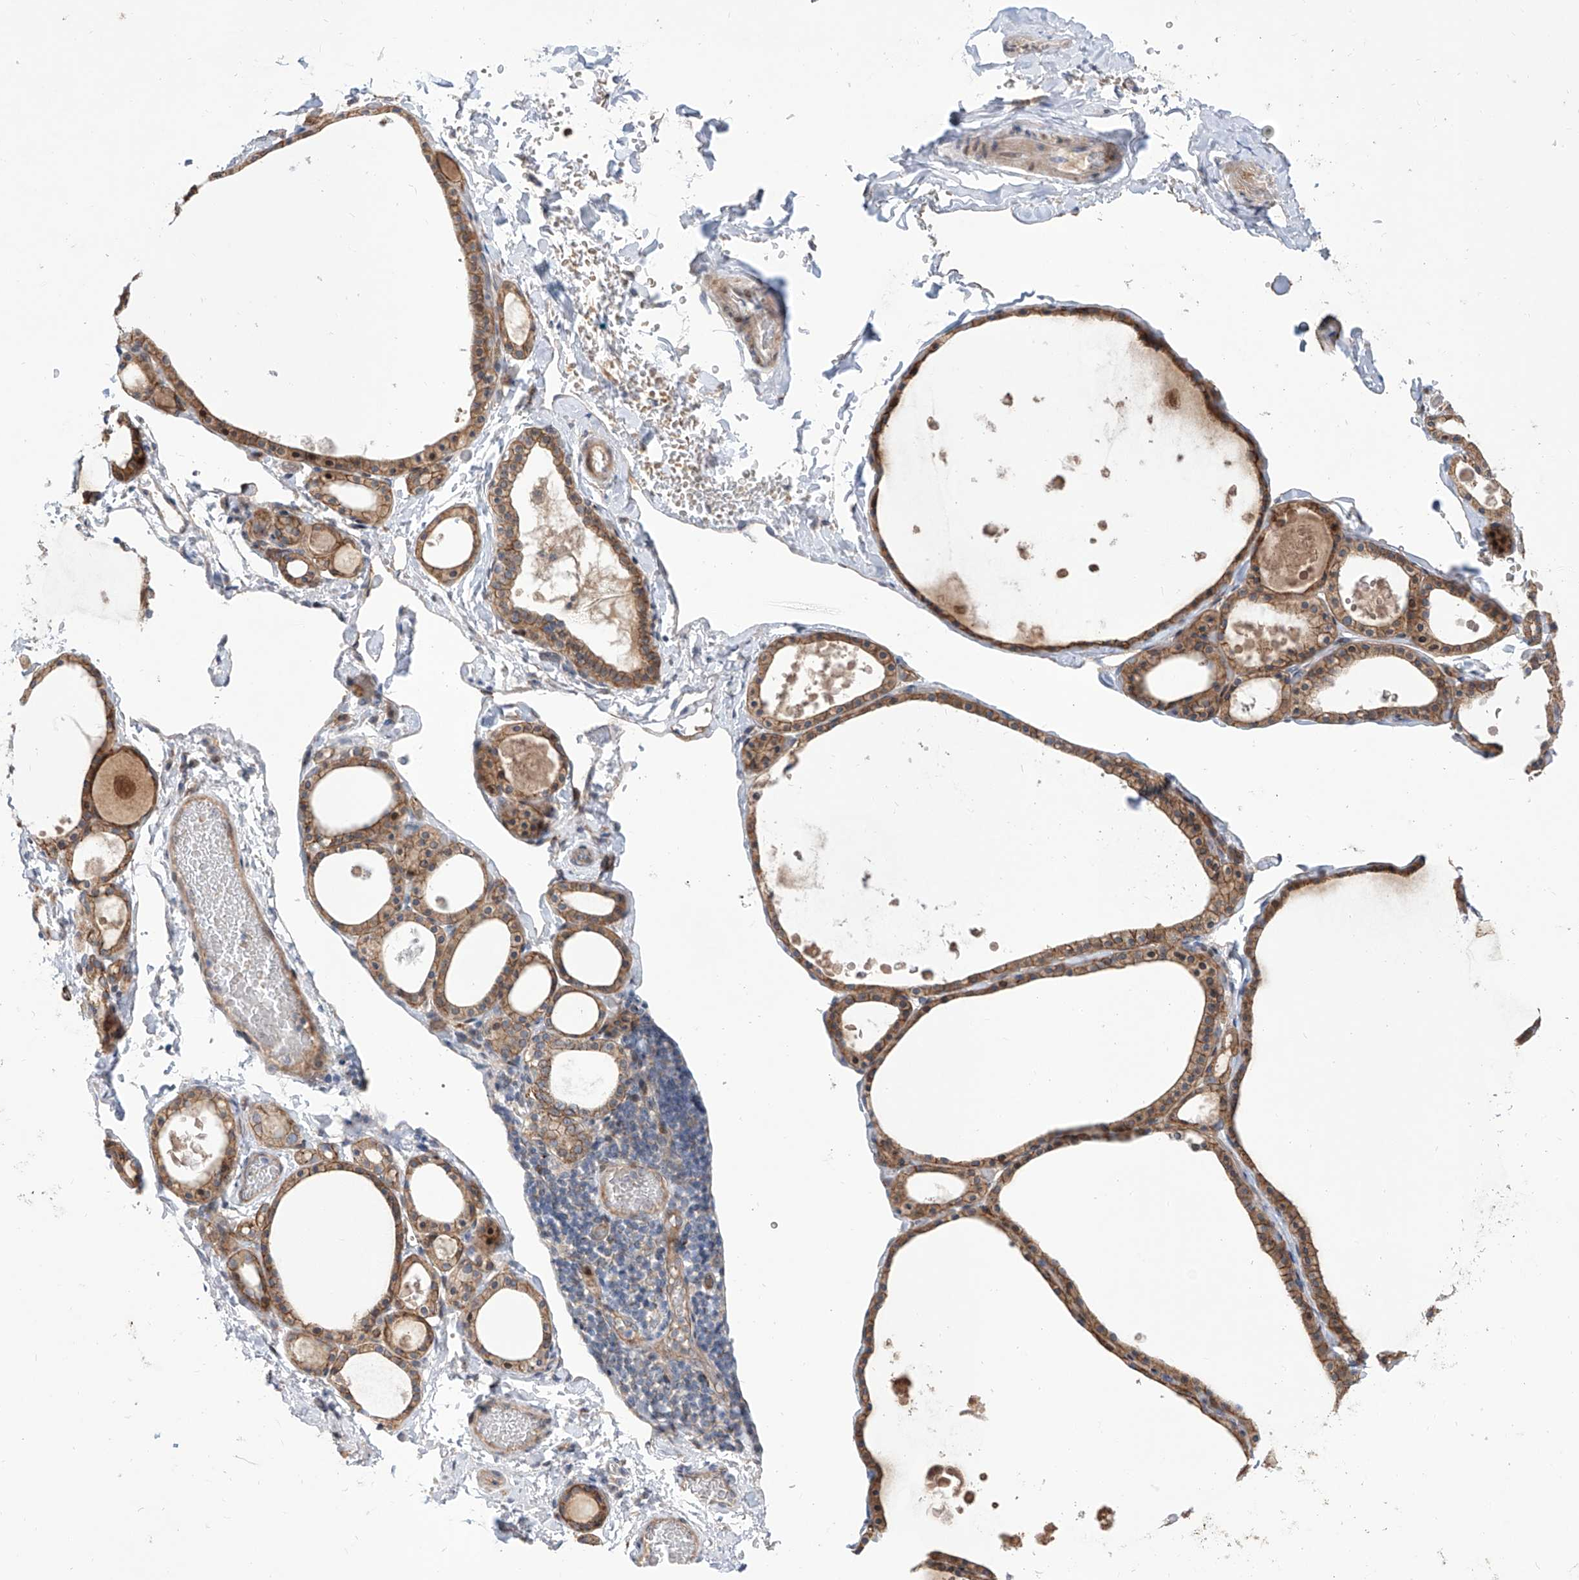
{"staining": {"intensity": "moderate", "quantity": ">75%", "location": "cytoplasmic/membranous"}, "tissue": "thyroid gland", "cell_type": "Glandular cells", "image_type": "normal", "snomed": [{"axis": "morphology", "description": "Normal tissue, NOS"}, {"axis": "topography", "description": "Thyroid gland"}], "caption": "An immunohistochemistry (IHC) photomicrograph of normal tissue is shown. Protein staining in brown labels moderate cytoplasmic/membranous positivity in thyroid gland within glandular cells. Using DAB (3,3'-diaminobenzidine) (brown) and hematoxylin (blue) stains, captured at high magnification using brightfield microscopy.", "gene": "LRRC1", "patient": {"sex": "male", "age": 56}}